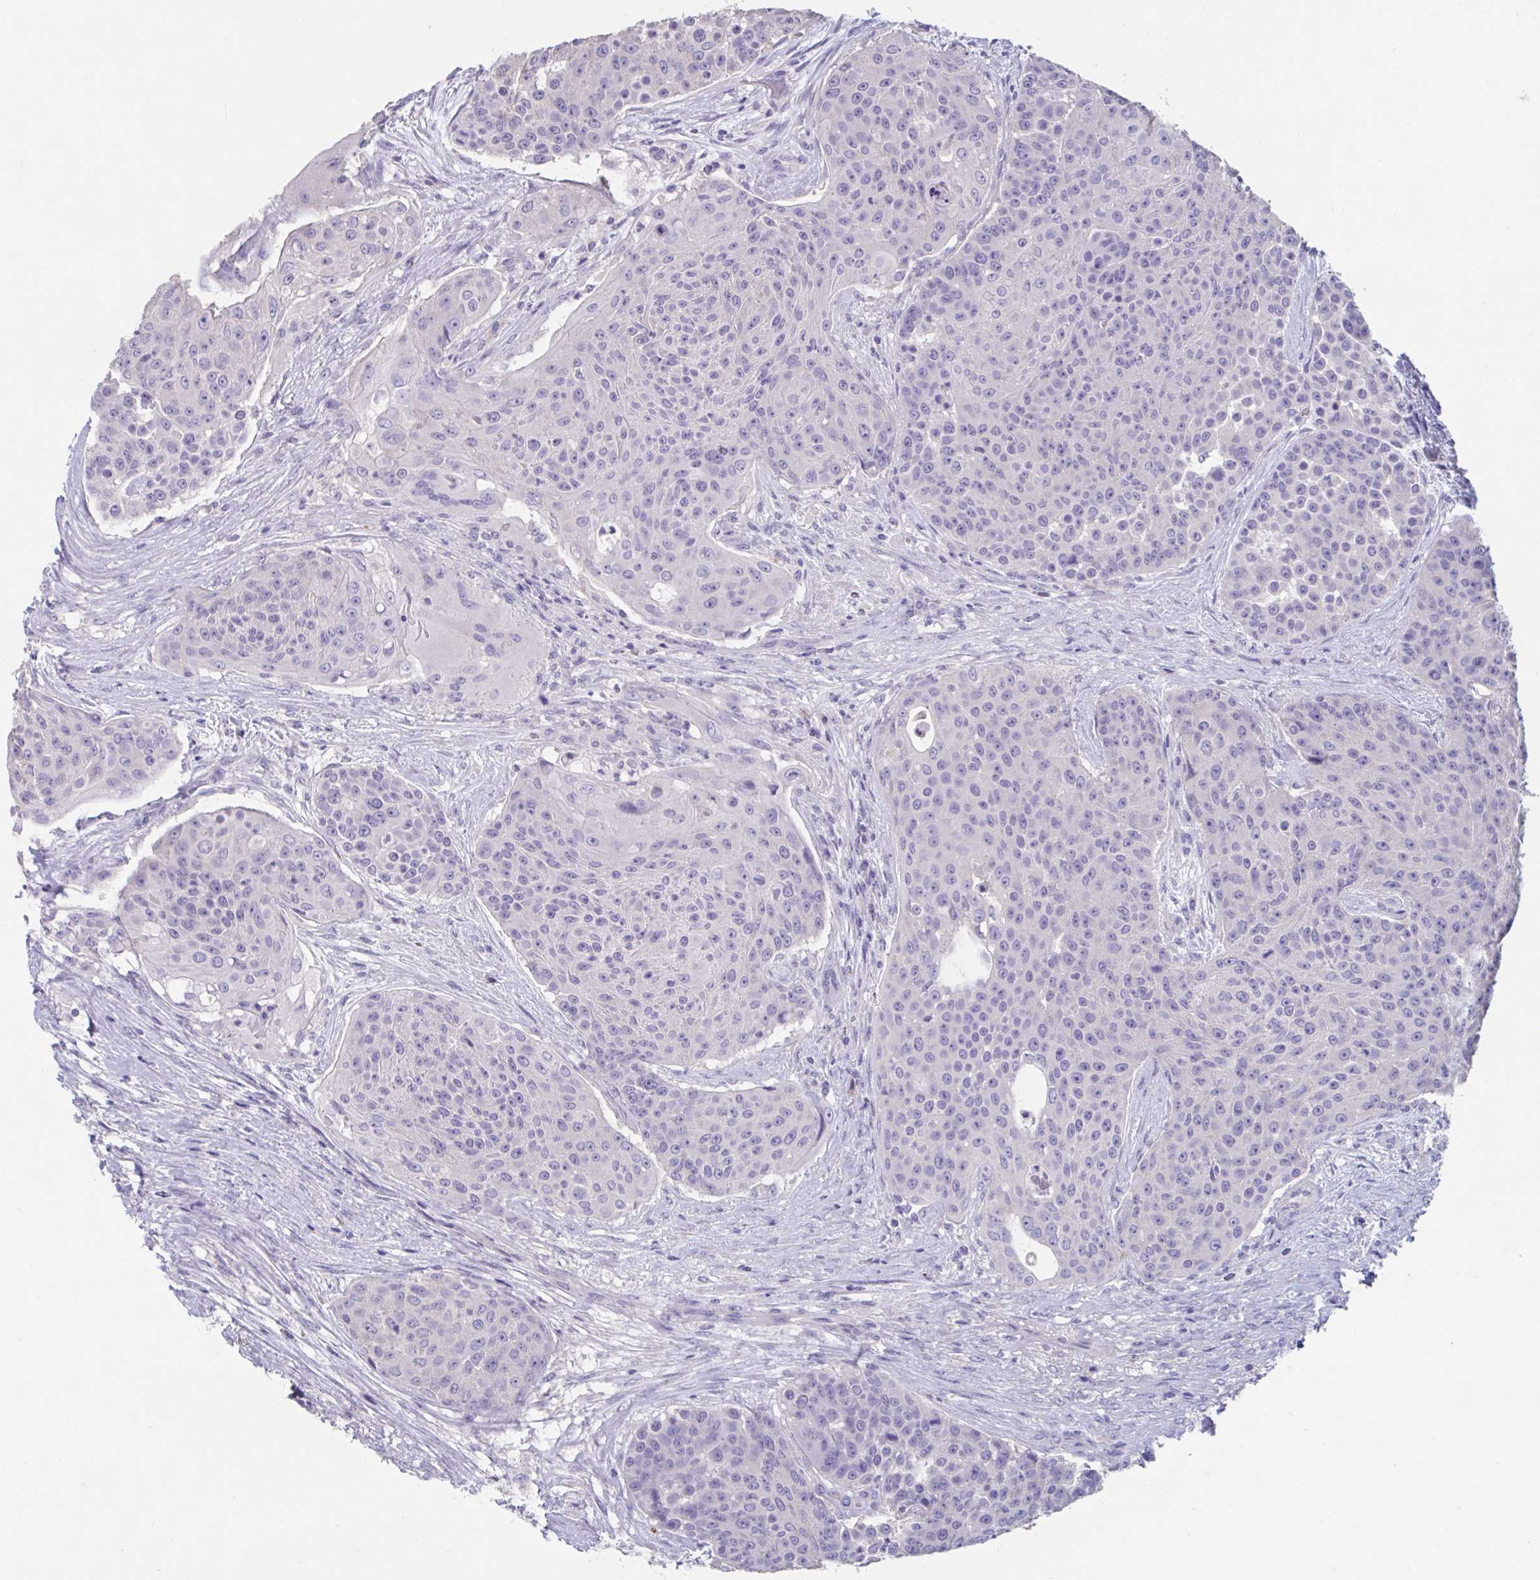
{"staining": {"intensity": "negative", "quantity": "none", "location": "none"}, "tissue": "urothelial cancer", "cell_type": "Tumor cells", "image_type": "cancer", "snomed": [{"axis": "morphology", "description": "Urothelial carcinoma, High grade"}, {"axis": "topography", "description": "Urinary bladder"}], "caption": "Tumor cells are negative for brown protein staining in urothelial carcinoma (high-grade).", "gene": "GPR162", "patient": {"sex": "female", "age": 63}}